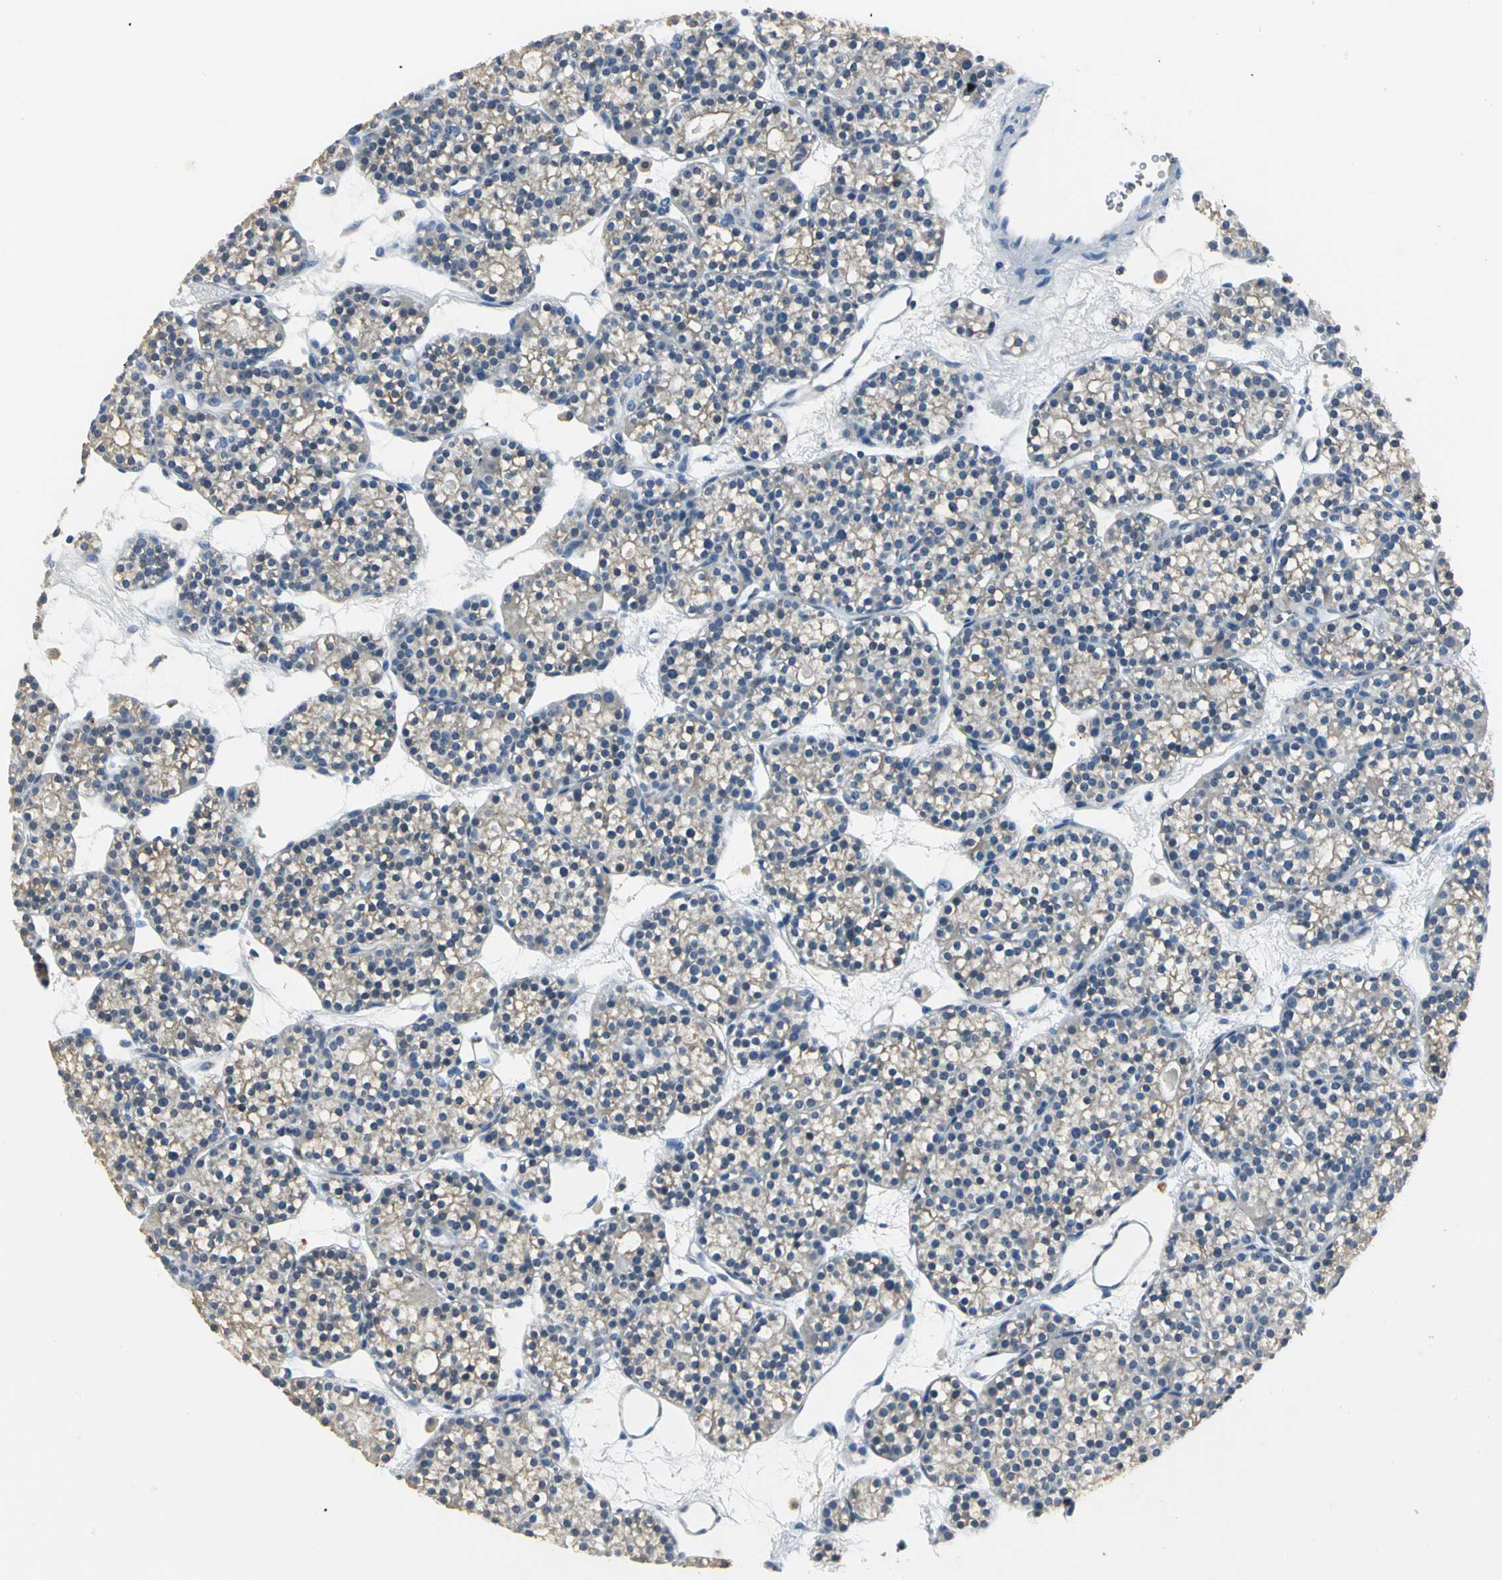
{"staining": {"intensity": "weak", "quantity": "25%-75%", "location": "cytoplasmic/membranous"}, "tissue": "parathyroid gland", "cell_type": "Glandular cells", "image_type": "normal", "snomed": [{"axis": "morphology", "description": "Normal tissue, NOS"}, {"axis": "topography", "description": "Parathyroid gland"}], "caption": "Parathyroid gland was stained to show a protein in brown. There is low levels of weak cytoplasmic/membranous positivity in about 25%-75% of glandular cells. (DAB IHC with brightfield microscopy, high magnification).", "gene": "B3GNT2", "patient": {"sex": "female", "age": 64}}